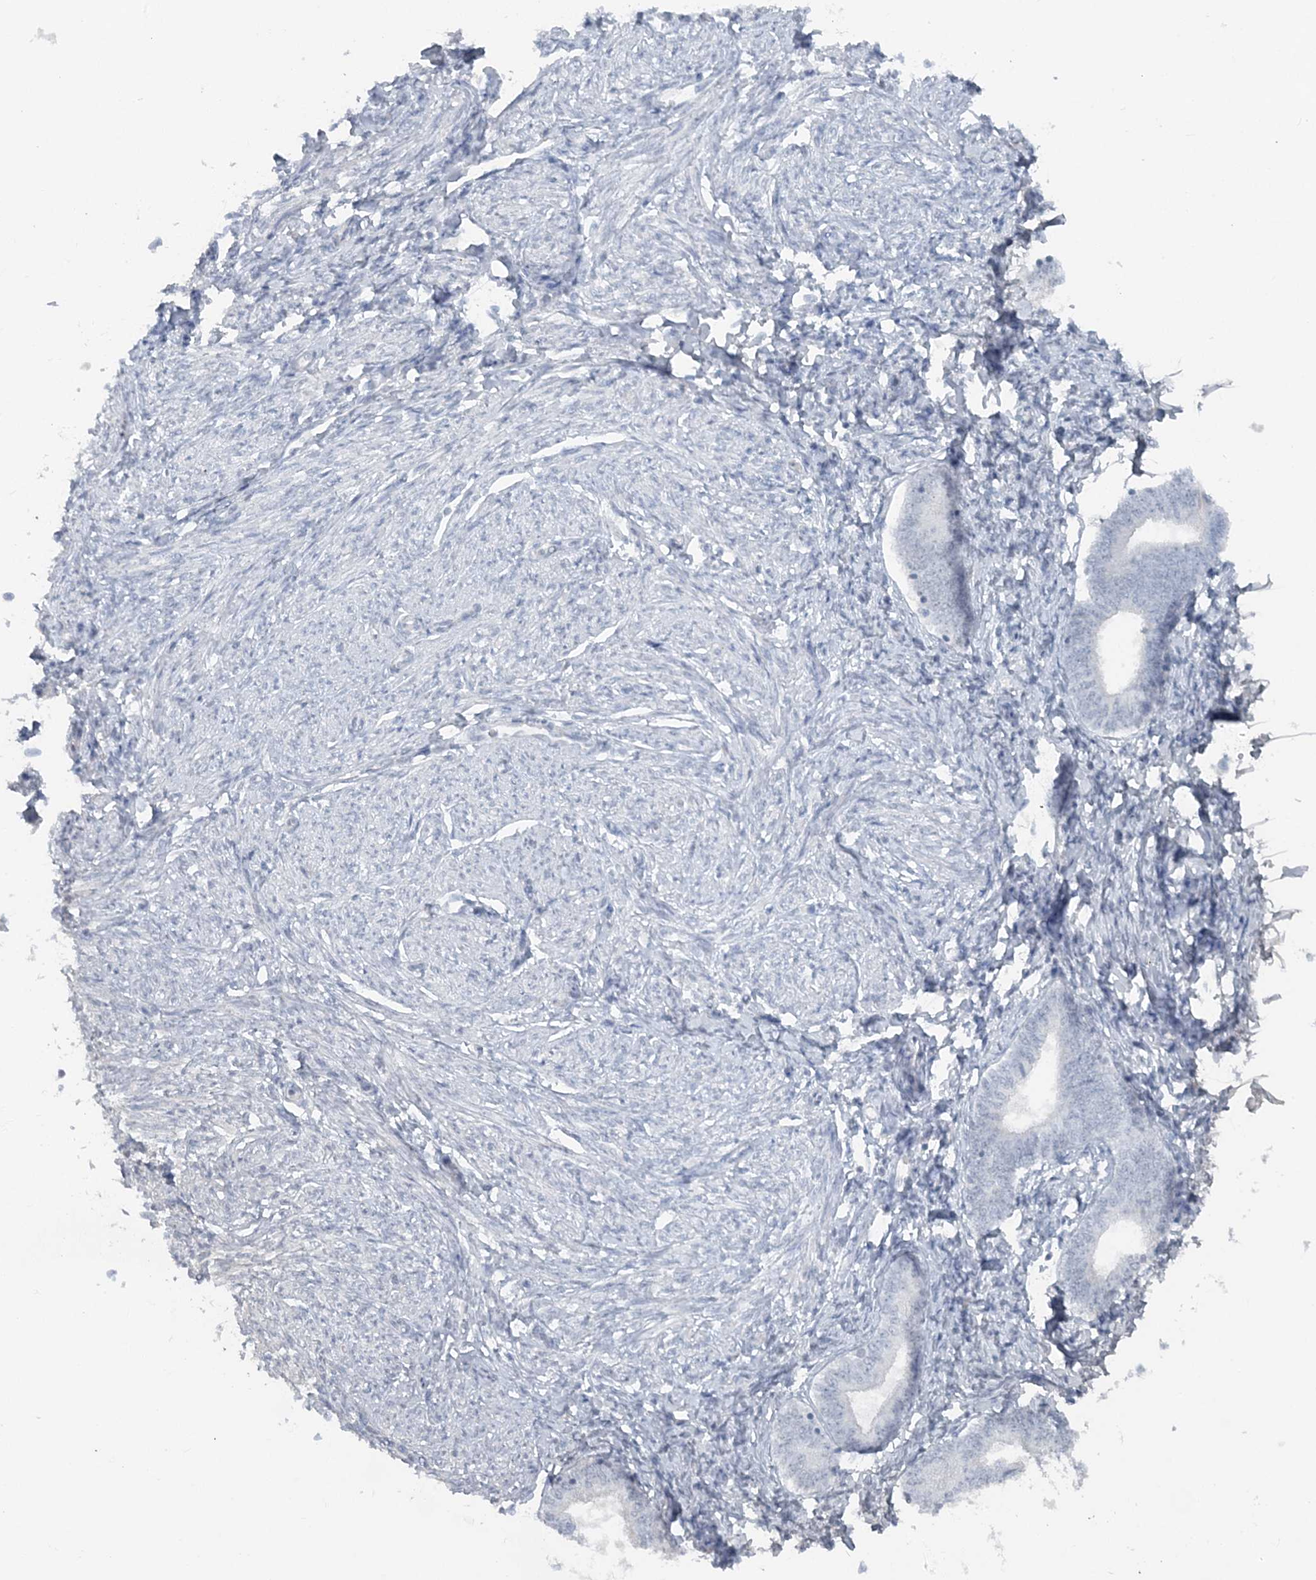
{"staining": {"intensity": "negative", "quantity": "none", "location": "none"}, "tissue": "endometrium", "cell_type": "Cells in endometrial stroma", "image_type": "normal", "snomed": [{"axis": "morphology", "description": "Normal tissue, NOS"}, {"axis": "topography", "description": "Endometrium"}], "caption": "Immunohistochemical staining of normal endometrium reveals no significant expression in cells in endometrial stroma. Nuclei are stained in blue.", "gene": "ATP11A", "patient": {"sex": "female", "age": 72}}